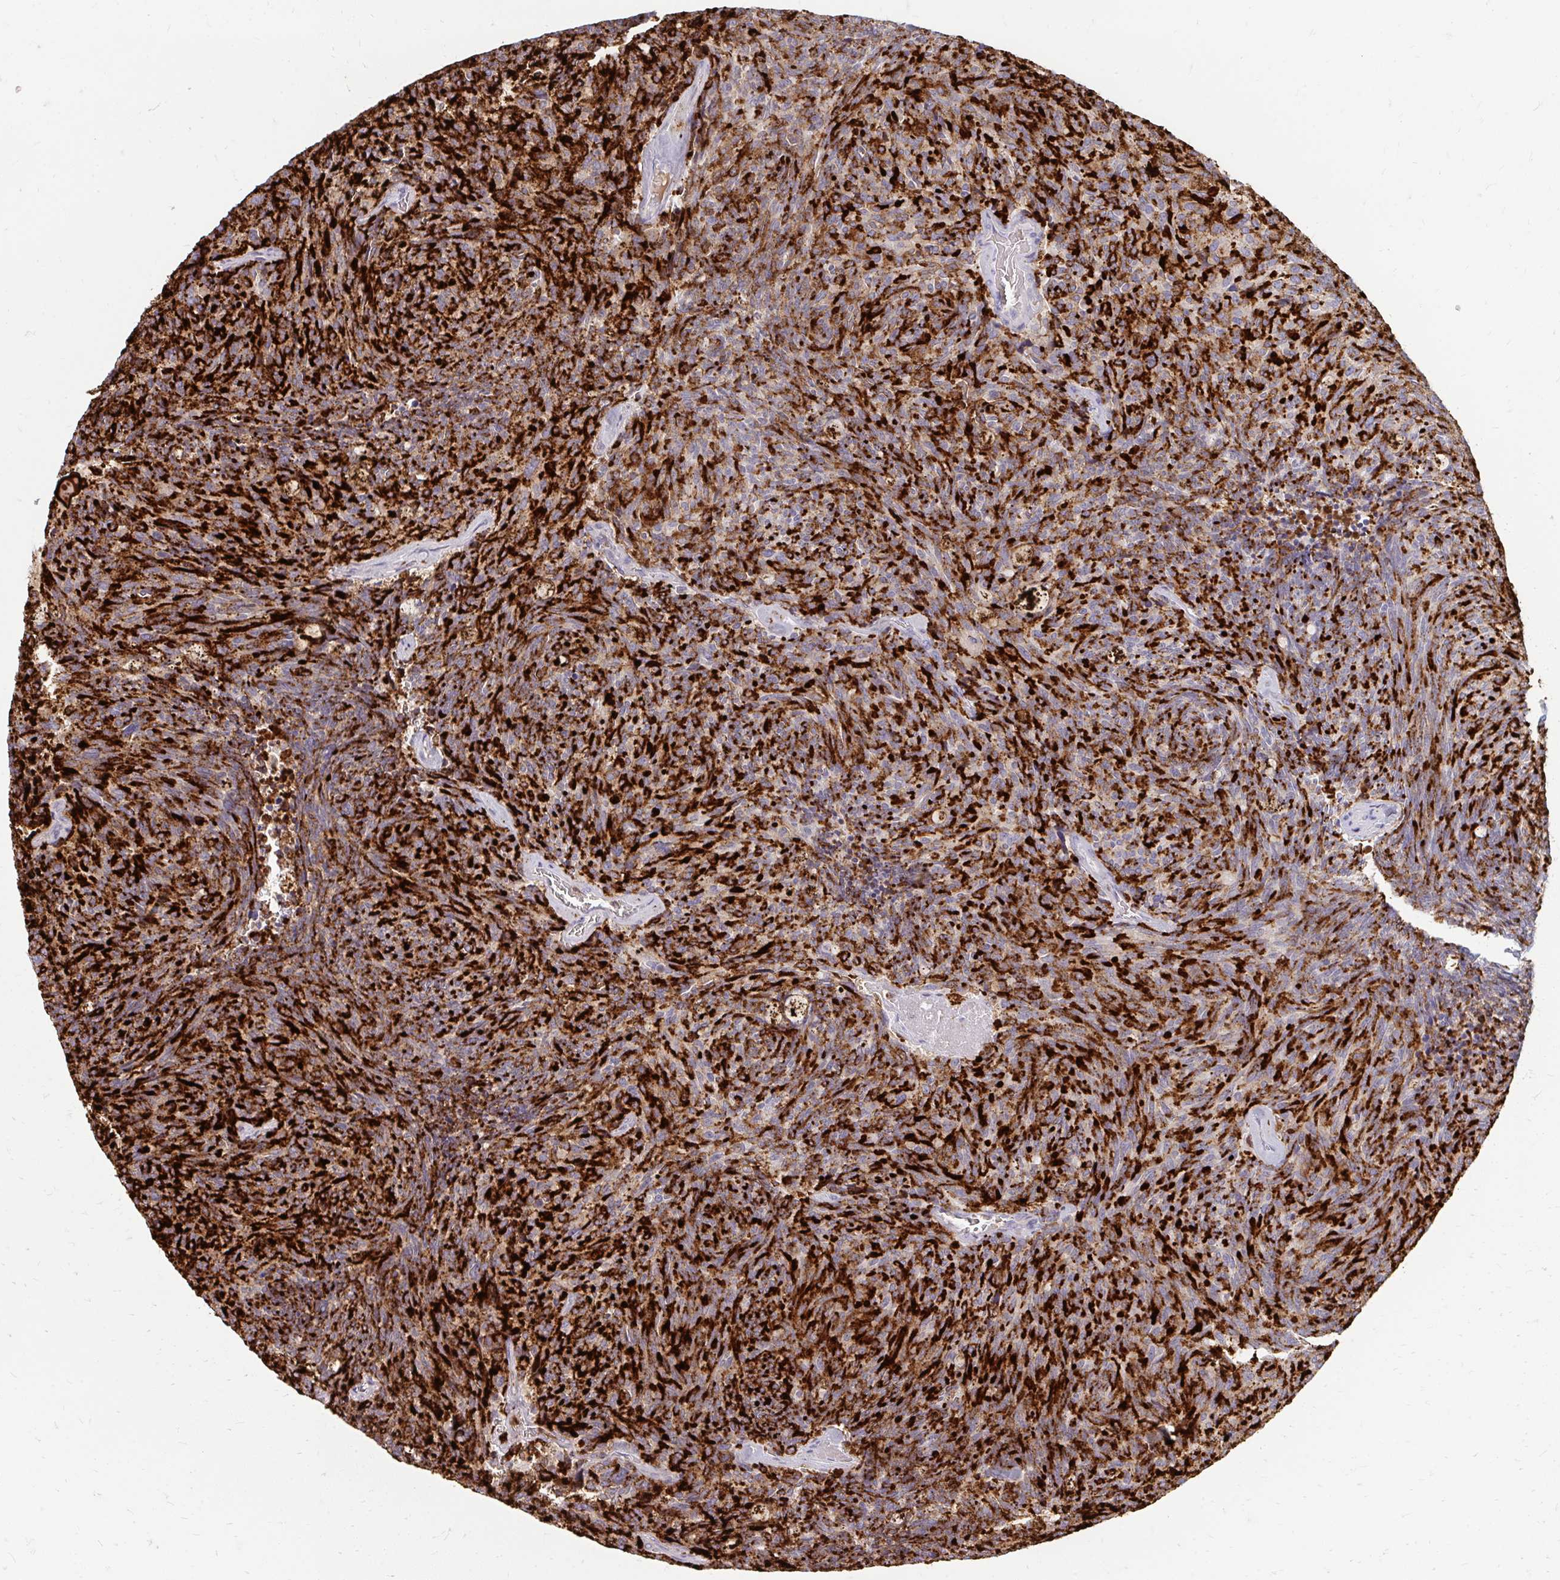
{"staining": {"intensity": "strong", "quantity": ">75%", "location": "cytoplasmic/membranous"}, "tissue": "carcinoid", "cell_type": "Tumor cells", "image_type": "cancer", "snomed": [{"axis": "morphology", "description": "Carcinoid, malignant, NOS"}, {"axis": "topography", "description": "Pancreas"}], "caption": "Immunohistochemistry (DAB) staining of human carcinoid reveals strong cytoplasmic/membranous protein positivity in about >75% of tumor cells.", "gene": "RAB33A", "patient": {"sex": "female", "age": 54}}